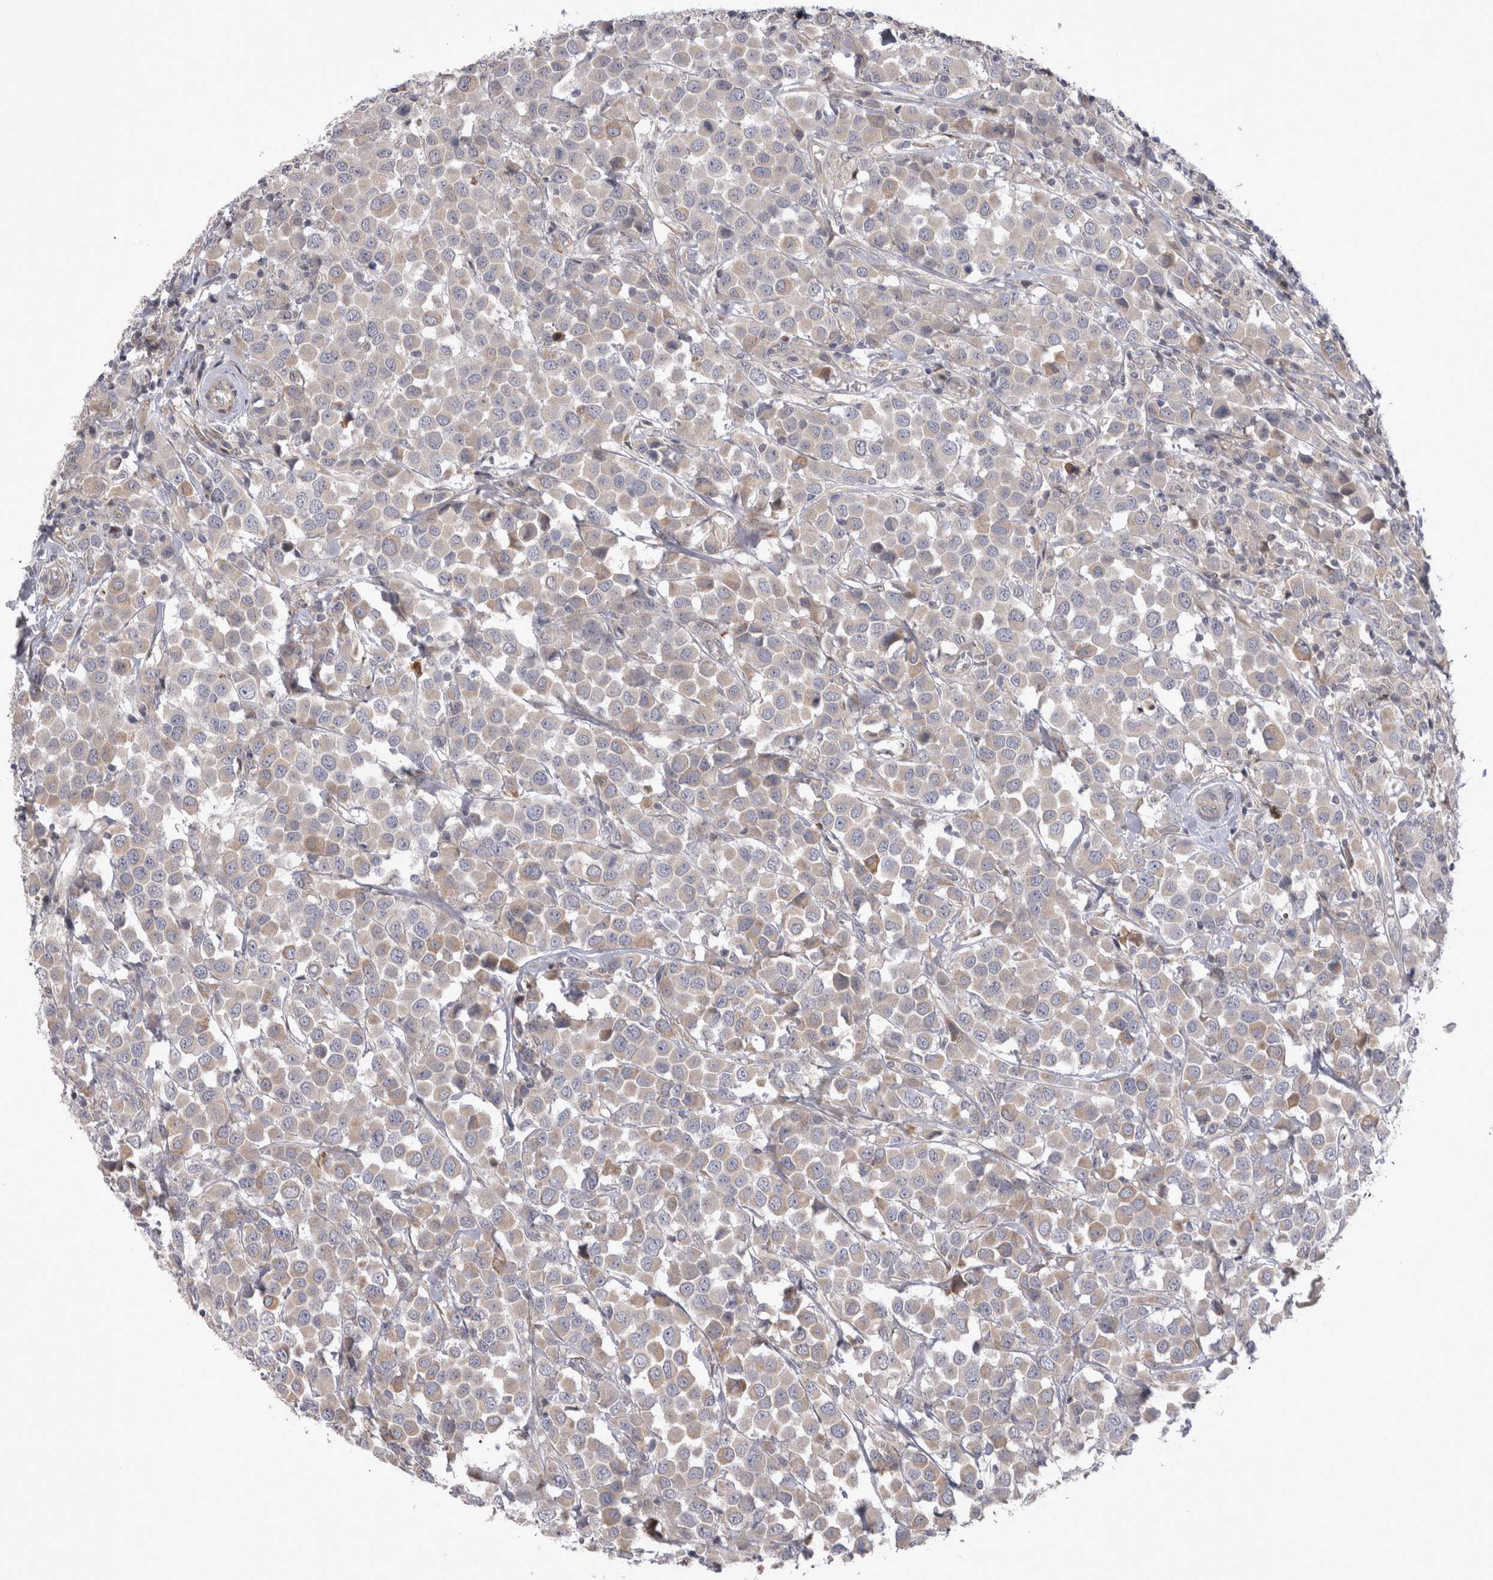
{"staining": {"intensity": "weak", "quantity": ">75%", "location": "cytoplasmic/membranous"}, "tissue": "breast cancer", "cell_type": "Tumor cells", "image_type": "cancer", "snomed": [{"axis": "morphology", "description": "Duct carcinoma"}, {"axis": "topography", "description": "Breast"}], "caption": "An IHC micrograph of neoplastic tissue is shown. Protein staining in brown labels weak cytoplasmic/membranous positivity in breast cancer within tumor cells.", "gene": "NENF", "patient": {"sex": "female", "age": 61}}